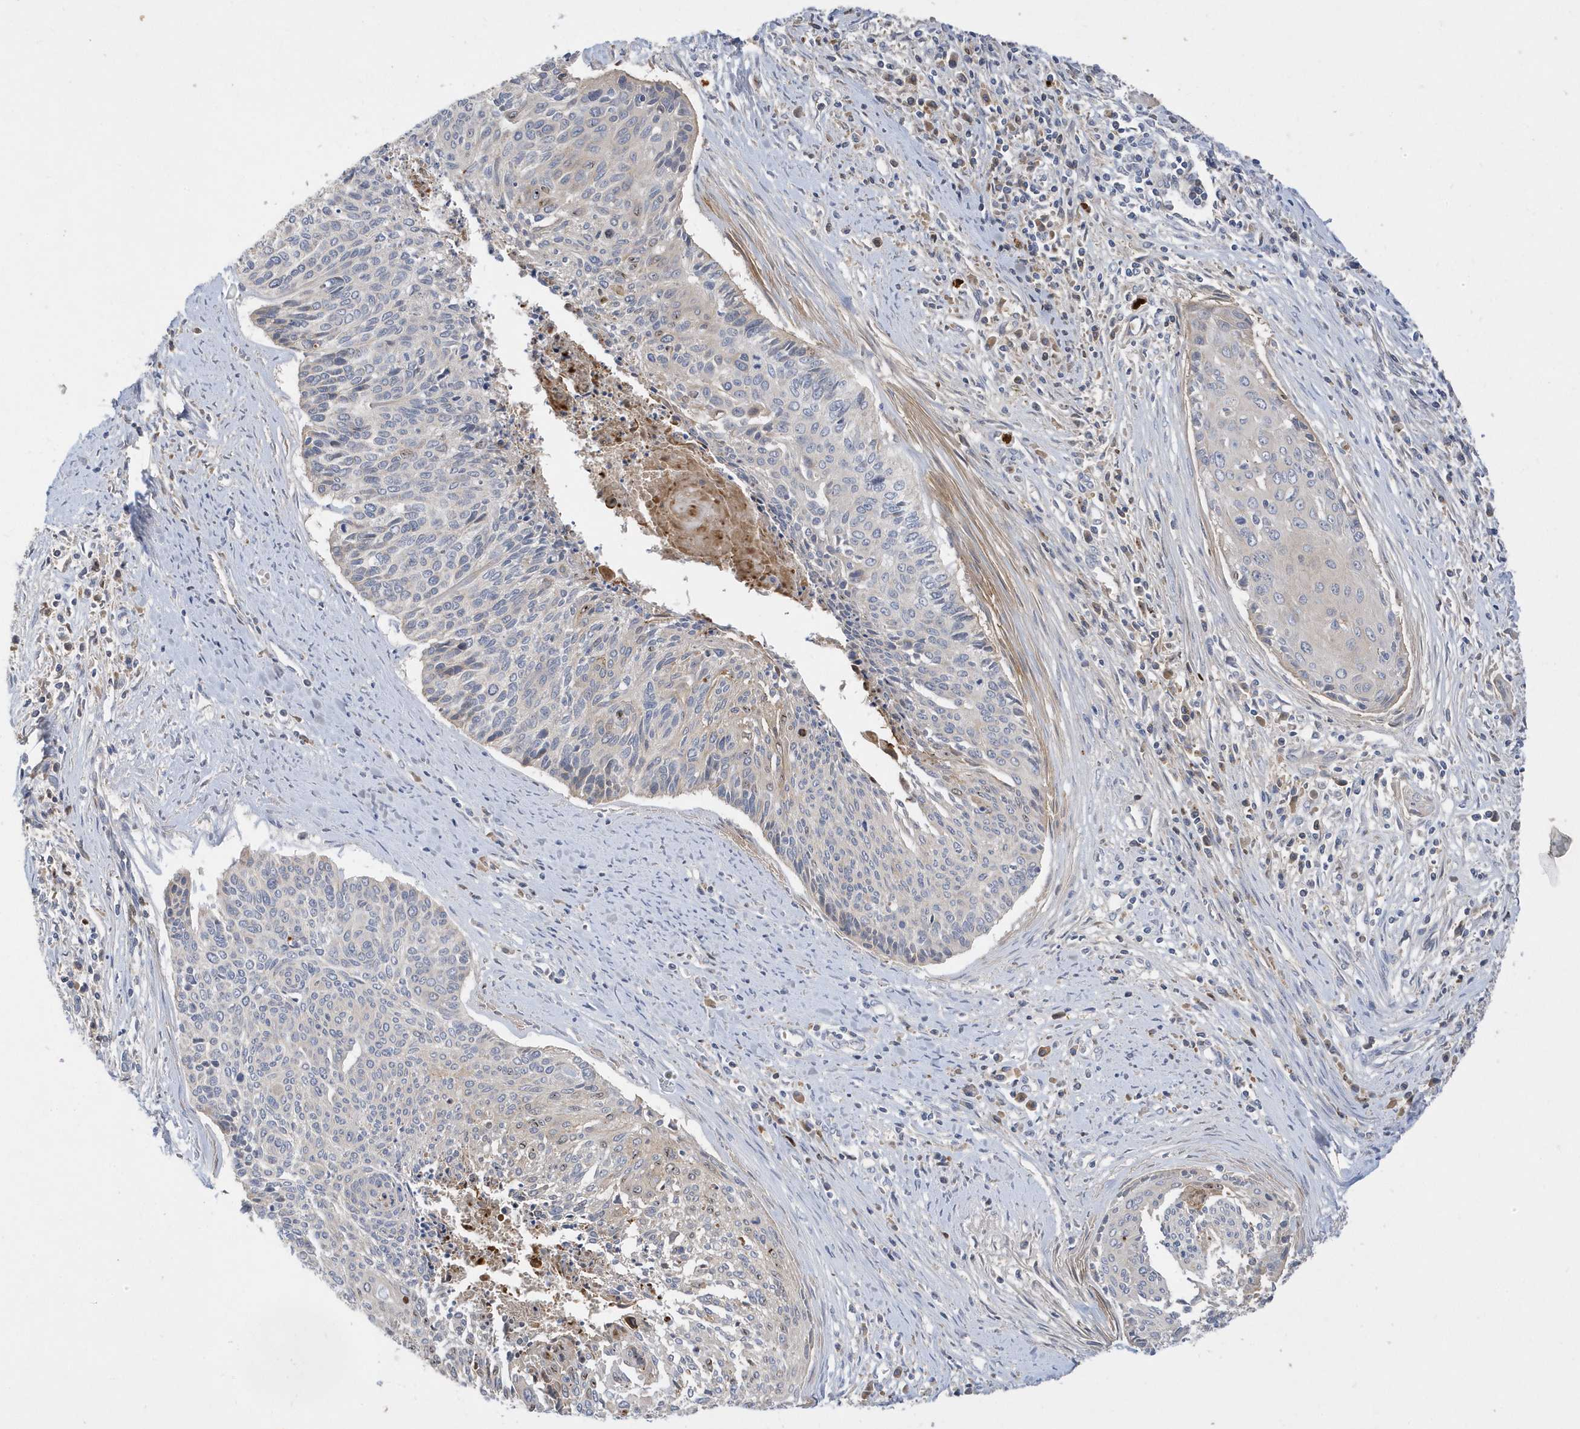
{"staining": {"intensity": "negative", "quantity": "none", "location": "none"}, "tissue": "cervical cancer", "cell_type": "Tumor cells", "image_type": "cancer", "snomed": [{"axis": "morphology", "description": "Squamous cell carcinoma, NOS"}, {"axis": "topography", "description": "Cervix"}], "caption": "Human cervical squamous cell carcinoma stained for a protein using IHC demonstrates no expression in tumor cells.", "gene": "DPP9", "patient": {"sex": "female", "age": 55}}